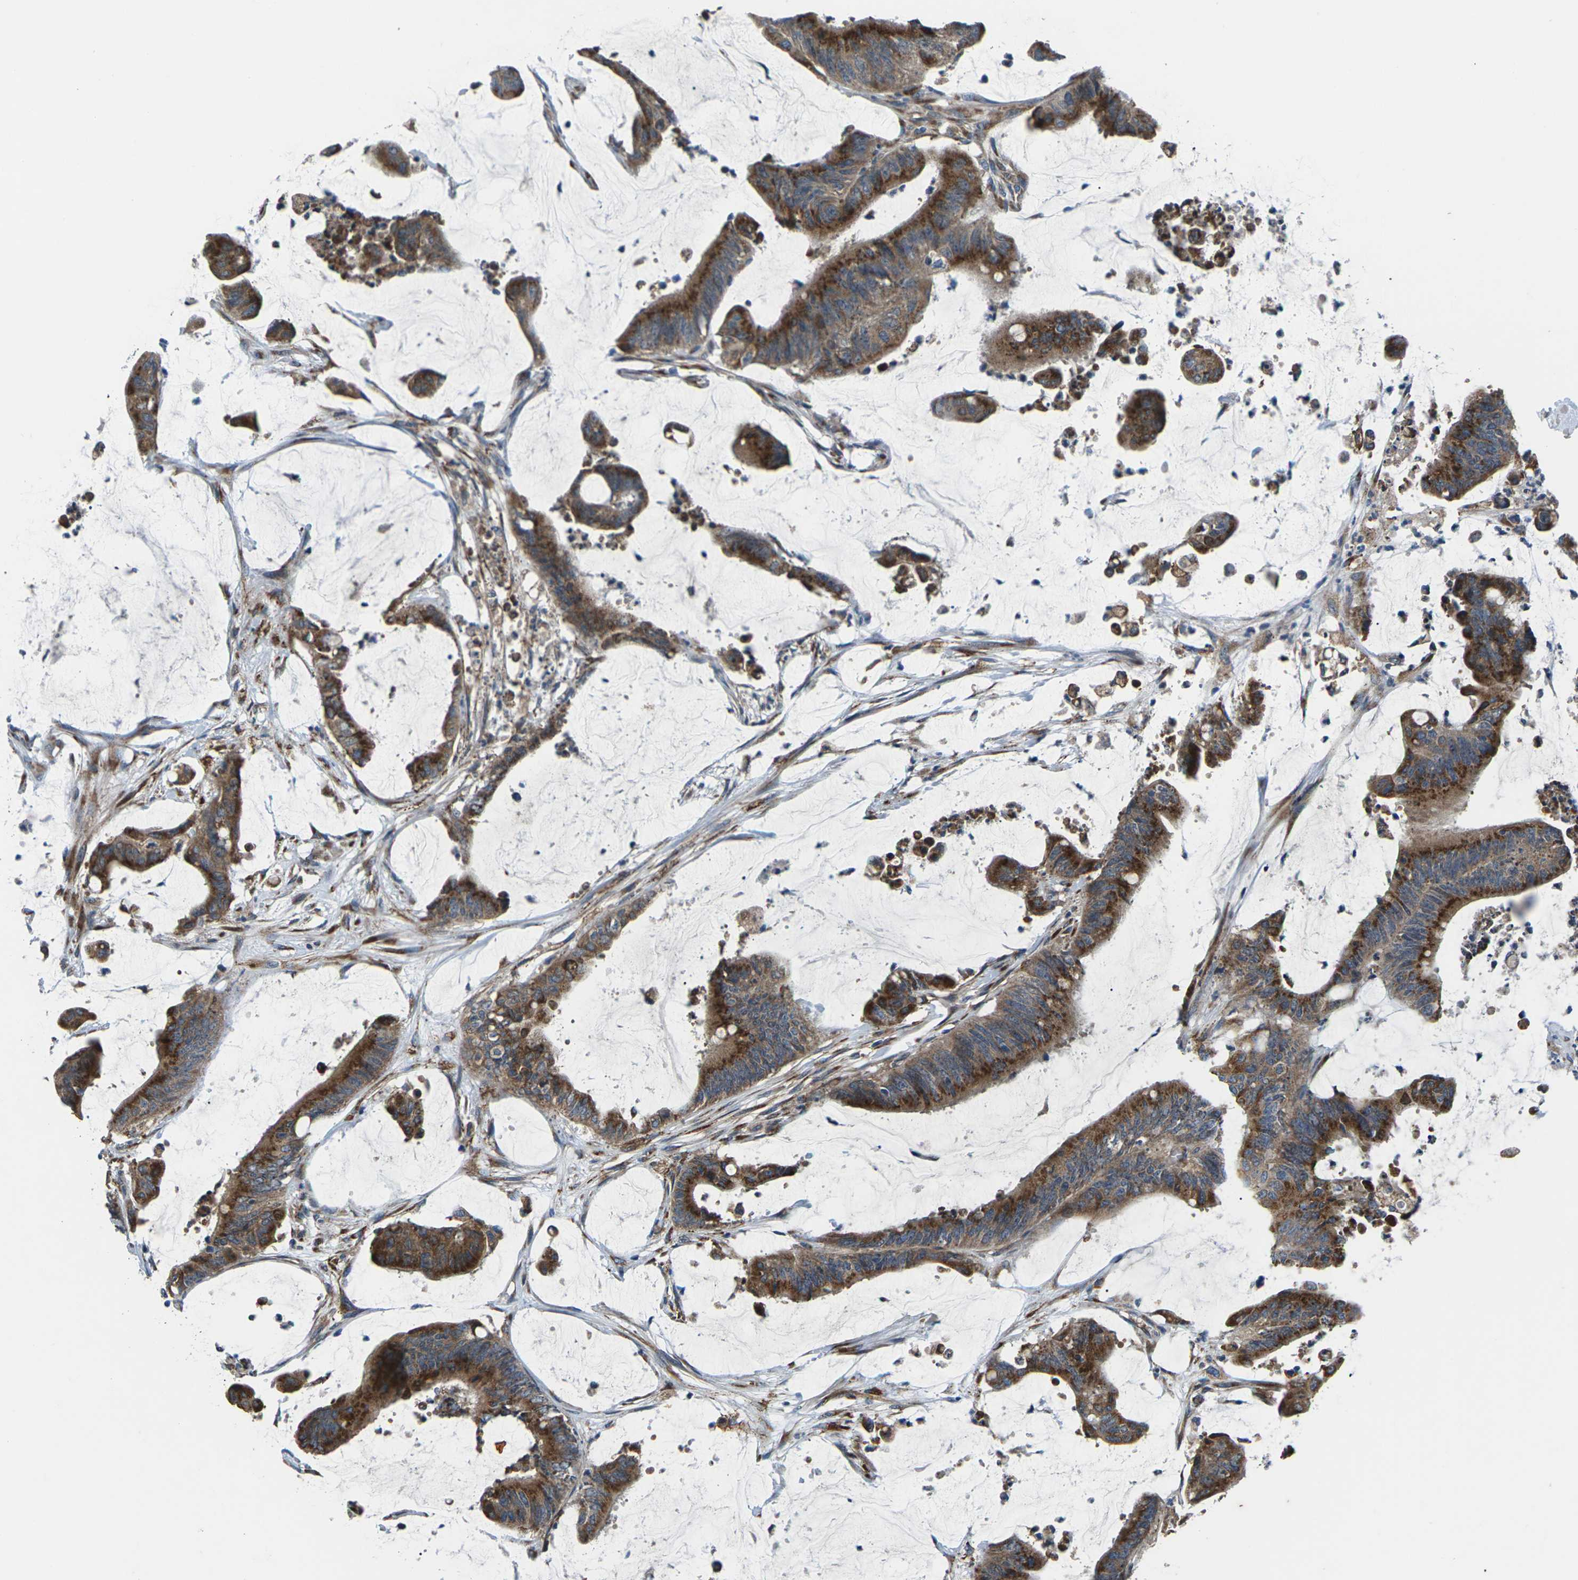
{"staining": {"intensity": "moderate", "quantity": ">75%", "location": "cytoplasmic/membranous"}, "tissue": "colorectal cancer", "cell_type": "Tumor cells", "image_type": "cancer", "snomed": [{"axis": "morphology", "description": "Adenocarcinoma, NOS"}, {"axis": "topography", "description": "Rectum"}], "caption": "Adenocarcinoma (colorectal) stained with DAB immunohistochemistry (IHC) exhibits medium levels of moderate cytoplasmic/membranous expression in about >75% of tumor cells.", "gene": "GABRP", "patient": {"sex": "female", "age": 66}}